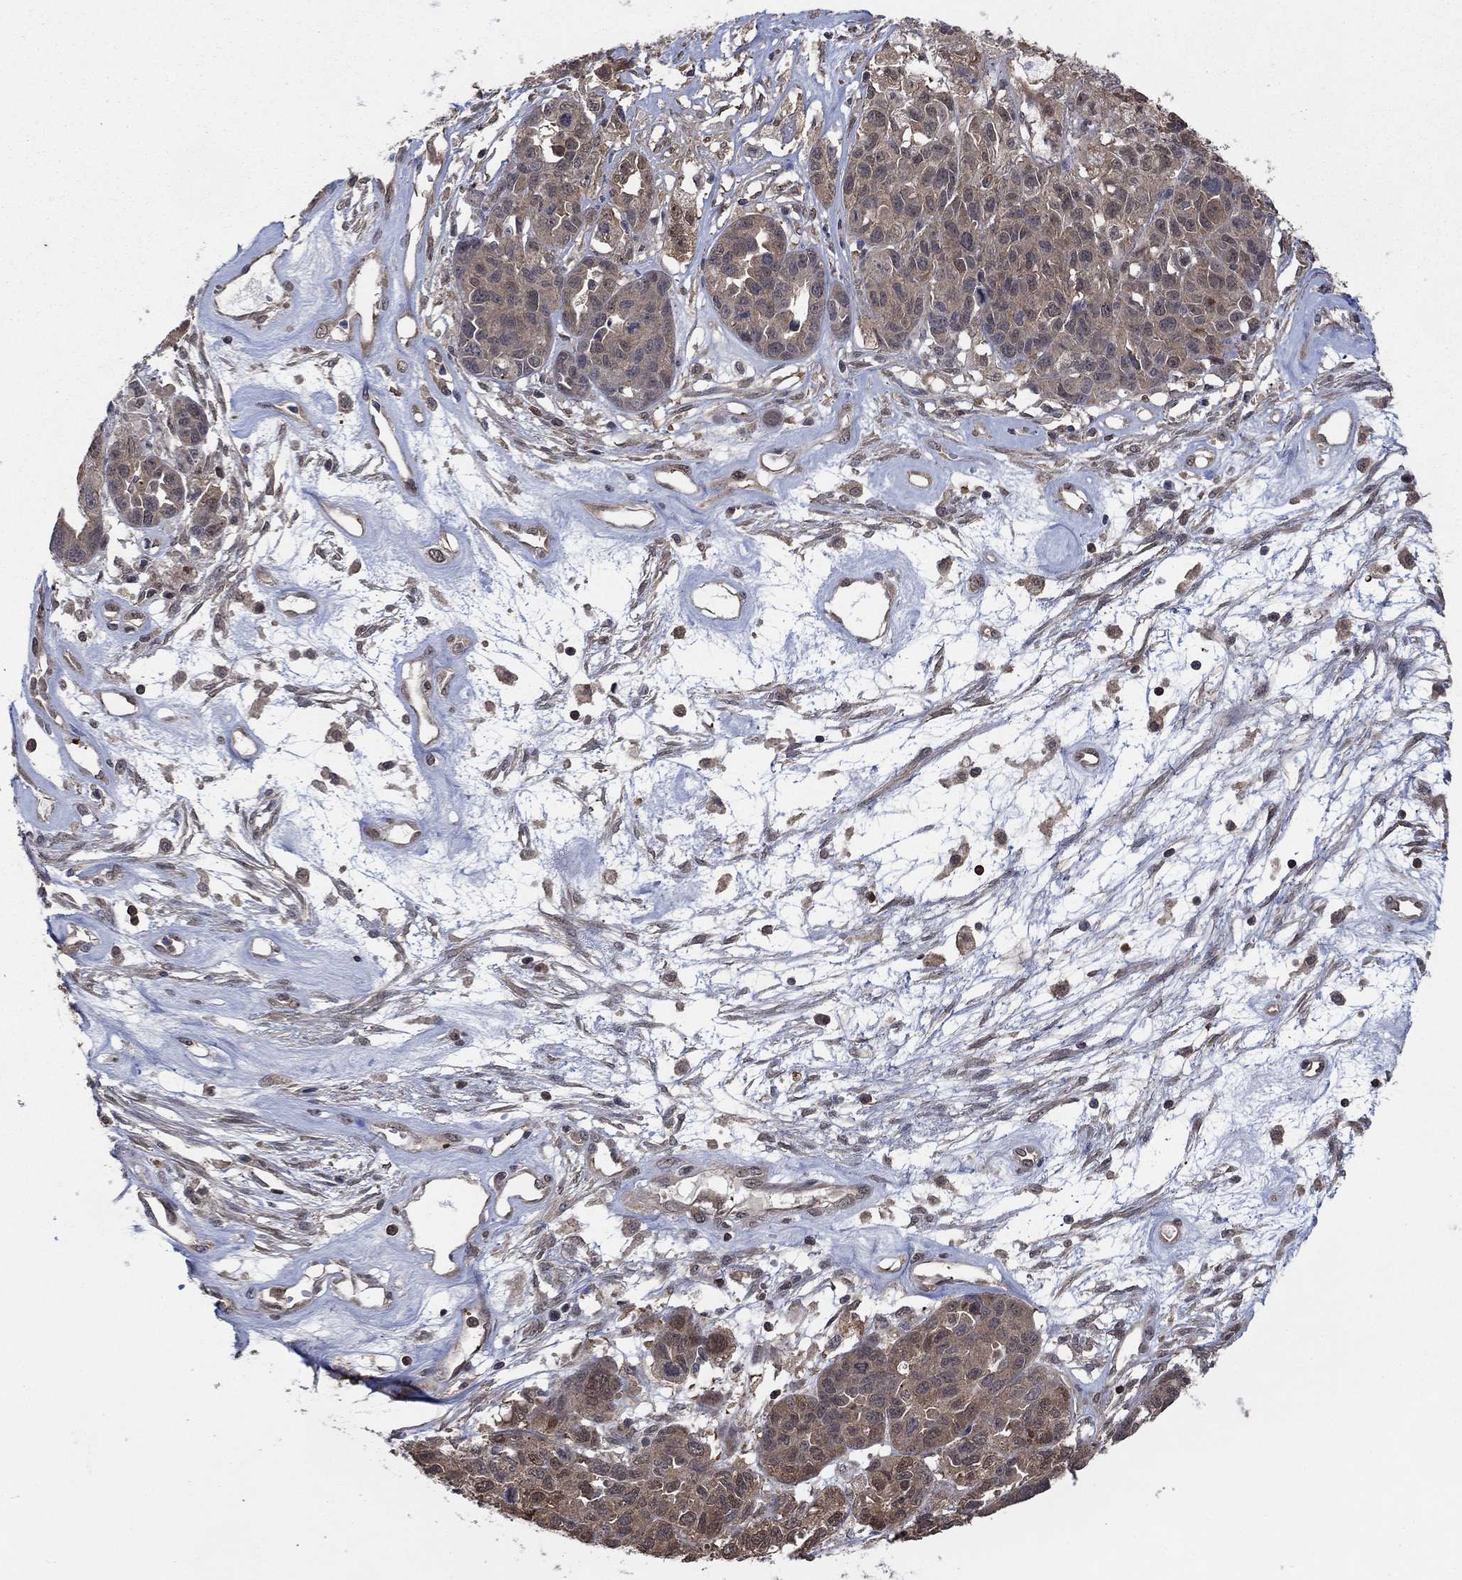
{"staining": {"intensity": "moderate", "quantity": "<25%", "location": "cytoplasmic/membranous,nuclear"}, "tissue": "ovarian cancer", "cell_type": "Tumor cells", "image_type": "cancer", "snomed": [{"axis": "morphology", "description": "Cystadenocarcinoma, serous, NOS"}, {"axis": "topography", "description": "Ovary"}], "caption": "The photomicrograph shows immunohistochemical staining of serous cystadenocarcinoma (ovarian). There is moderate cytoplasmic/membranous and nuclear positivity is appreciated in about <25% of tumor cells.", "gene": "RNF114", "patient": {"sex": "female", "age": 87}}